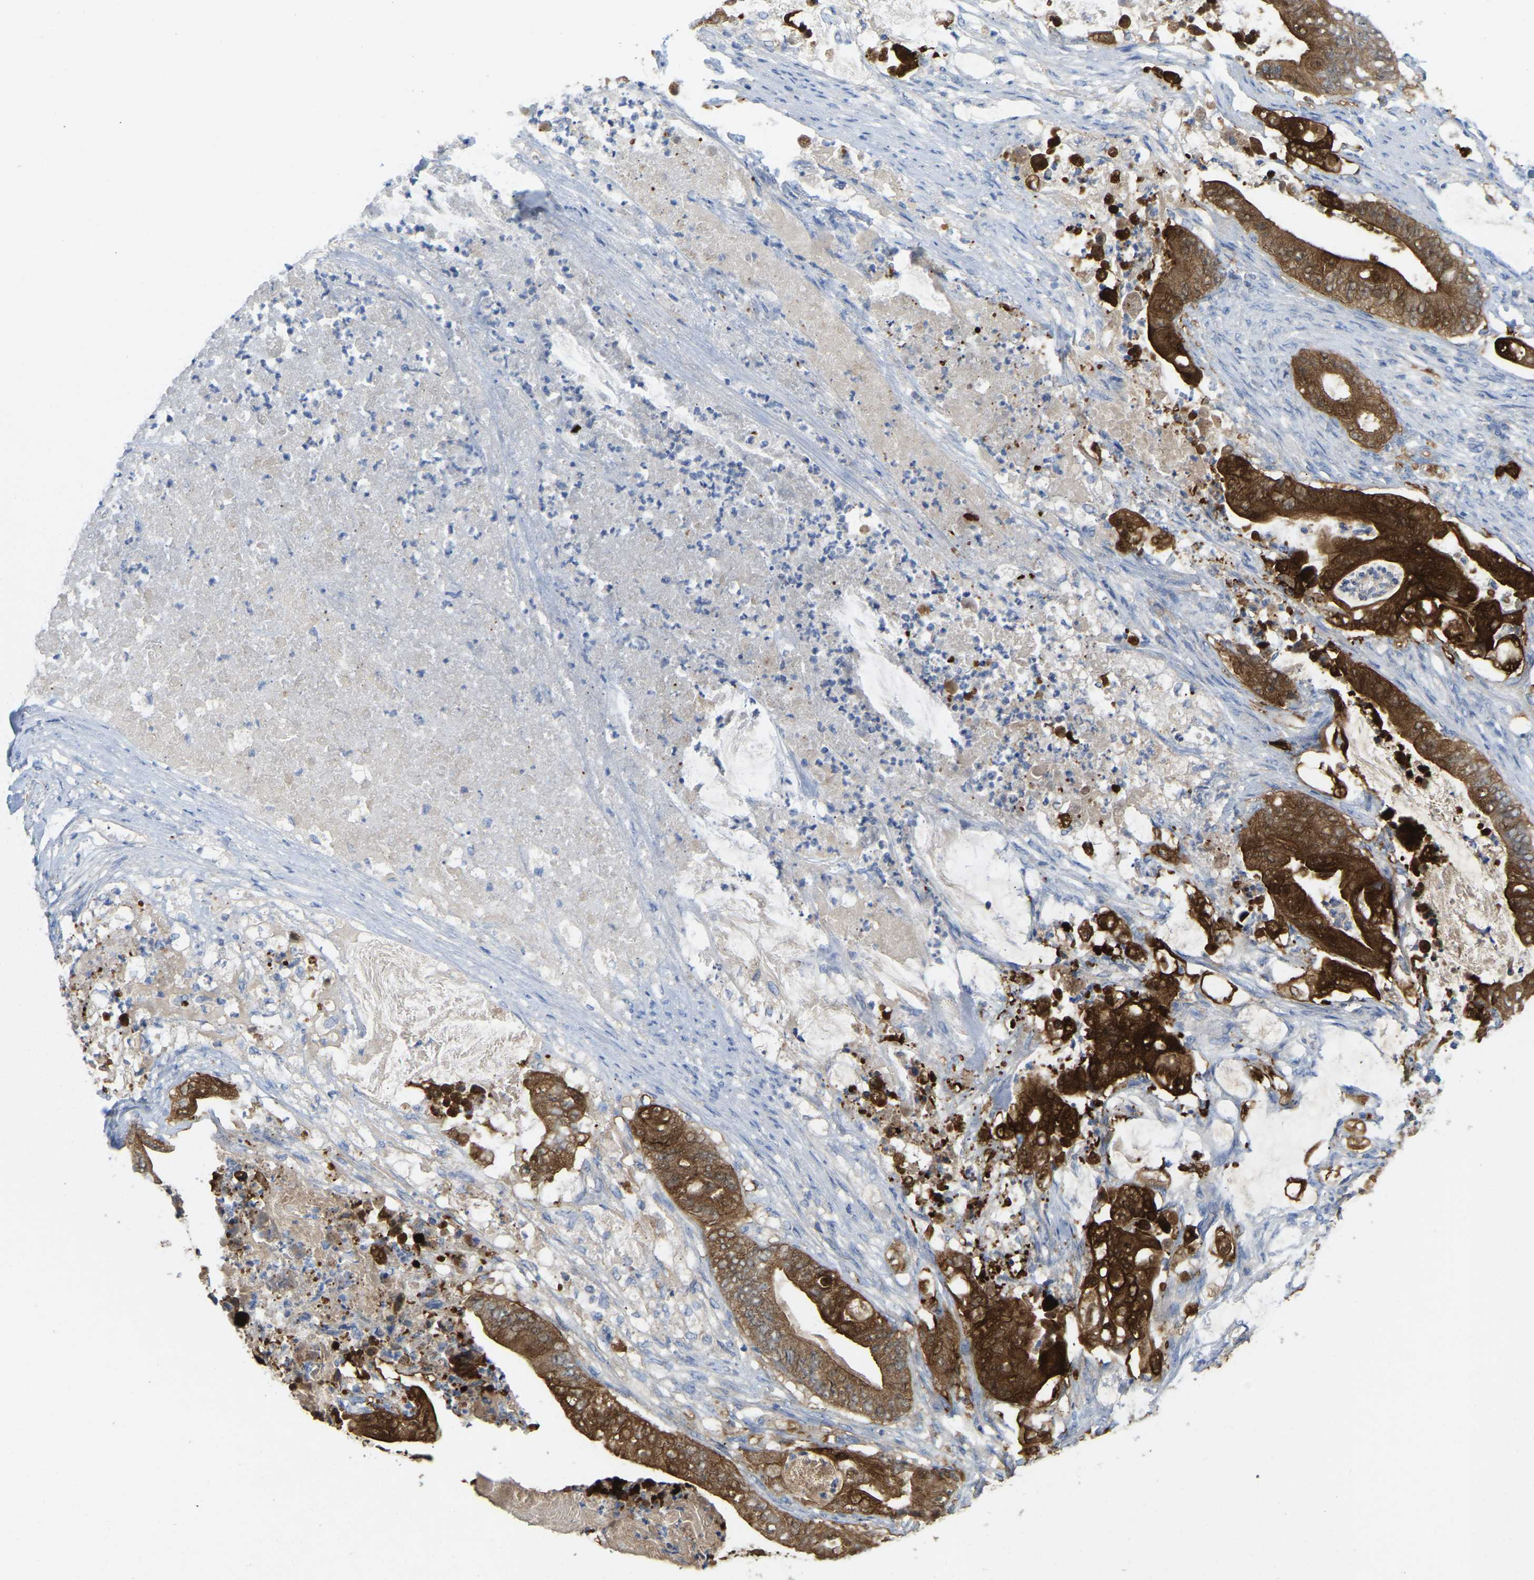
{"staining": {"intensity": "strong", "quantity": ">75%", "location": "cytoplasmic/membranous"}, "tissue": "stomach cancer", "cell_type": "Tumor cells", "image_type": "cancer", "snomed": [{"axis": "morphology", "description": "Adenocarcinoma, NOS"}, {"axis": "topography", "description": "Stomach"}], "caption": "IHC of human stomach cancer (adenocarcinoma) demonstrates high levels of strong cytoplasmic/membranous staining in approximately >75% of tumor cells.", "gene": "SERPINB5", "patient": {"sex": "female", "age": 73}}